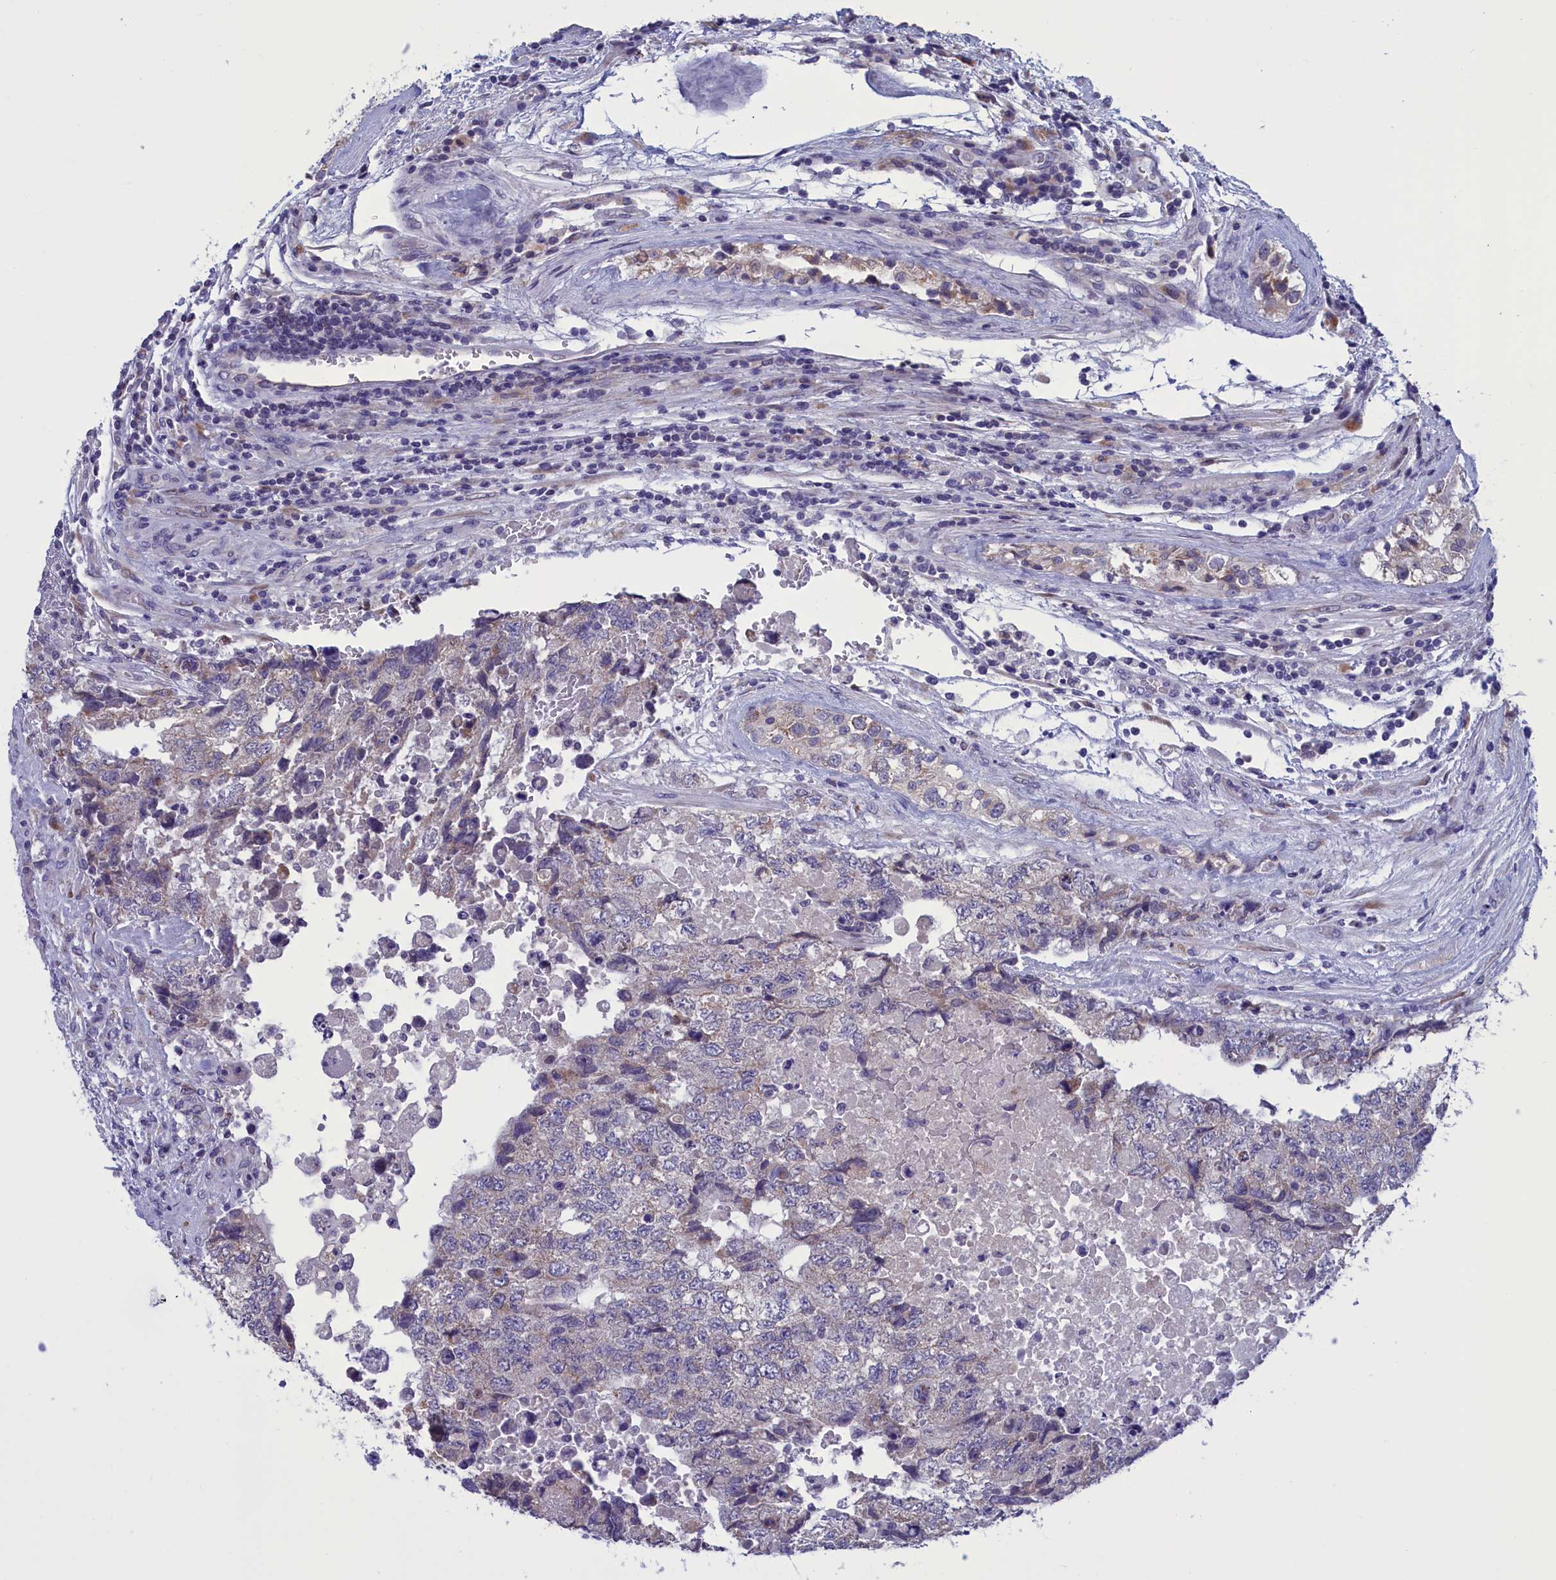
{"staining": {"intensity": "negative", "quantity": "none", "location": "none"}, "tissue": "testis cancer", "cell_type": "Tumor cells", "image_type": "cancer", "snomed": [{"axis": "morphology", "description": "Carcinoma, Embryonal, NOS"}, {"axis": "topography", "description": "Testis"}], "caption": "This micrograph is of testis embryonal carcinoma stained with immunohistochemistry (IHC) to label a protein in brown with the nuclei are counter-stained blue. There is no staining in tumor cells.", "gene": "PARS2", "patient": {"sex": "male", "age": 36}}